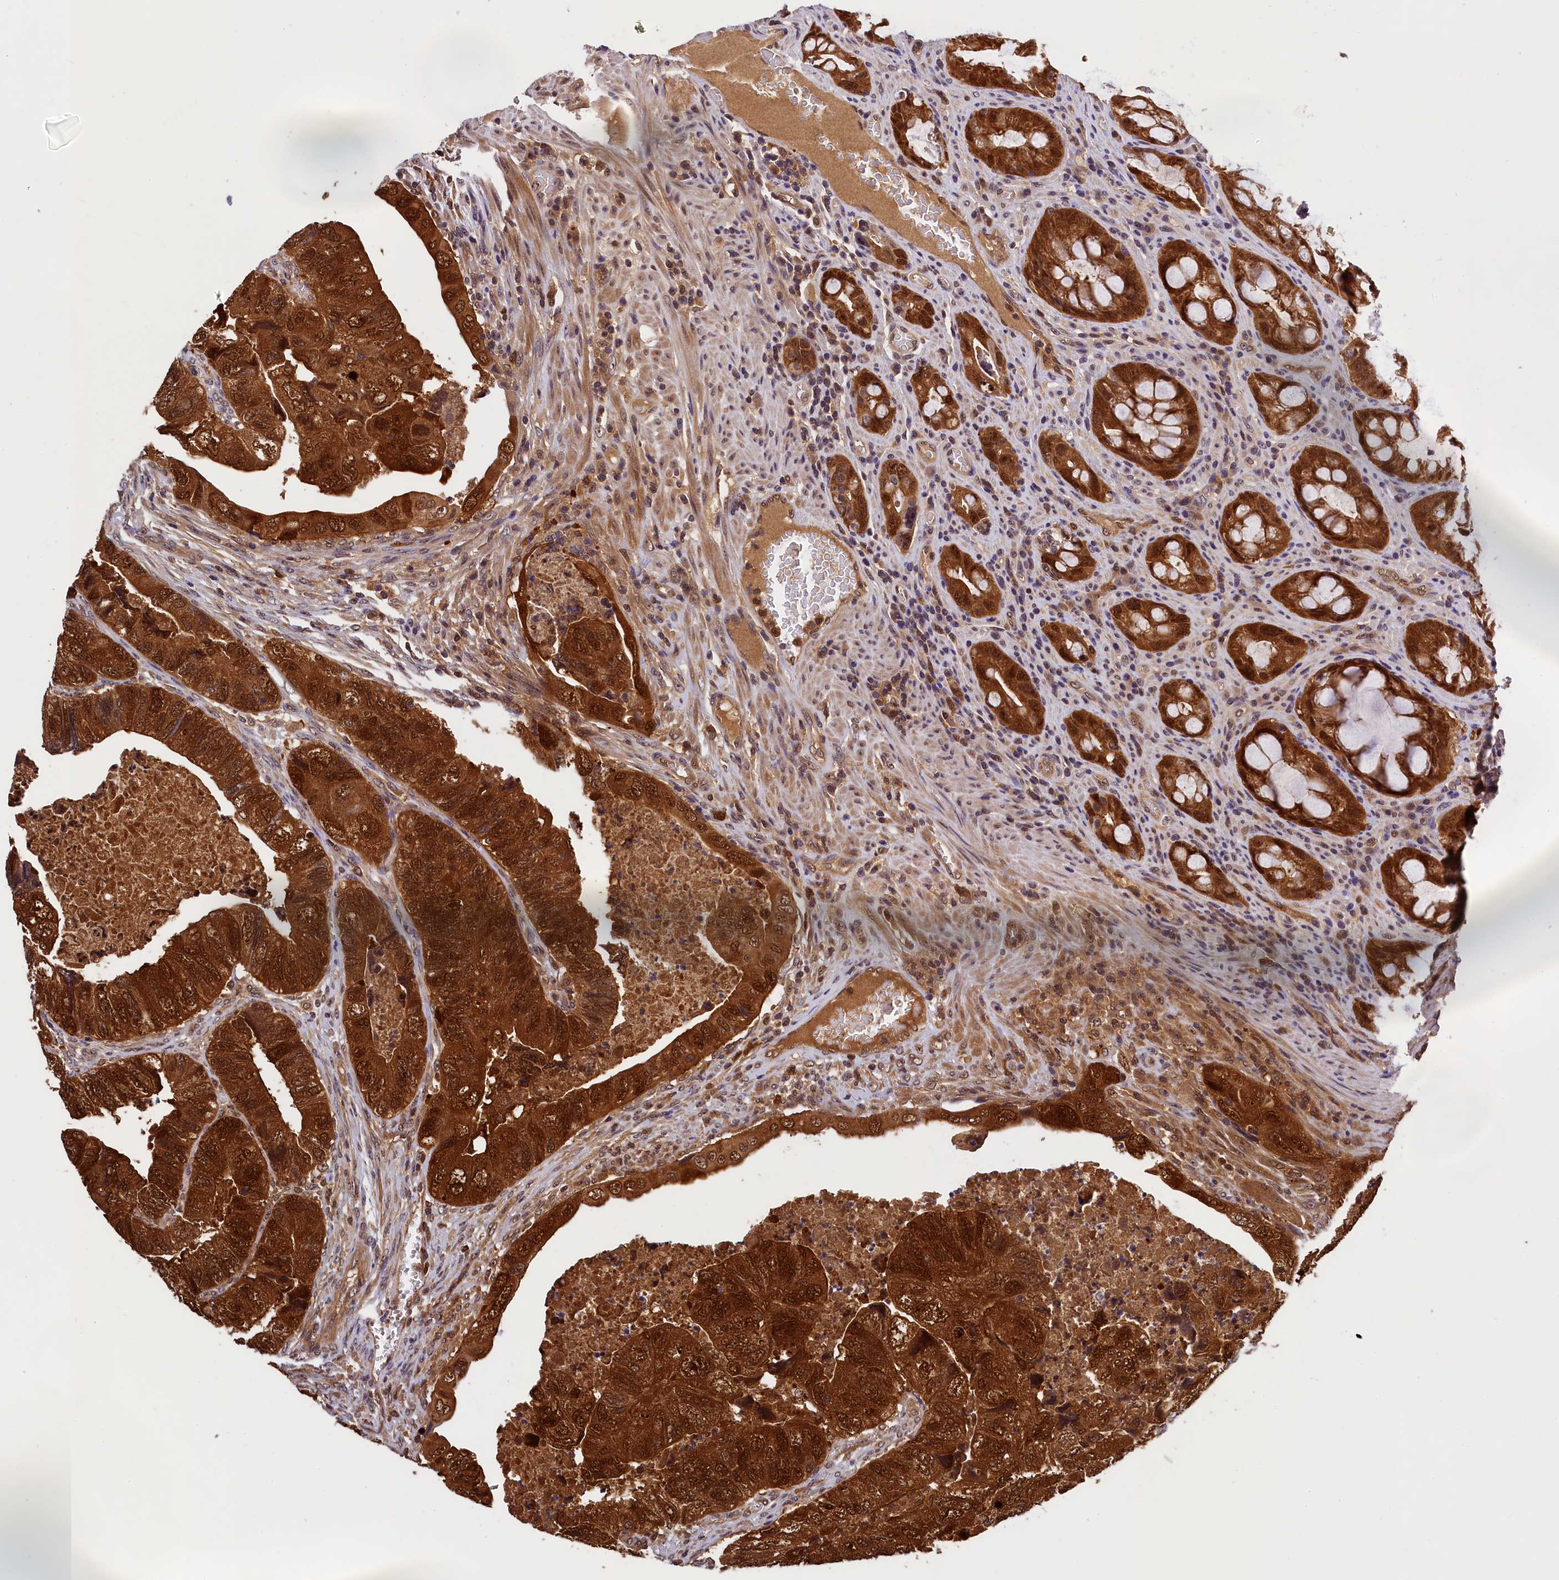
{"staining": {"intensity": "strong", "quantity": ">75%", "location": "cytoplasmic/membranous,nuclear"}, "tissue": "colorectal cancer", "cell_type": "Tumor cells", "image_type": "cancer", "snomed": [{"axis": "morphology", "description": "Adenocarcinoma, NOS"}, {"axis": "topography", "description": "Rectum"}], "caption": "Protein expression analysis of colorectal cancer exhibits strong cytoplasmic/membranous and nuclear positivity in approximately >75% of tumor cells.", "gene": "EIF6", "patient": {"sex": "male", "age": 63}}